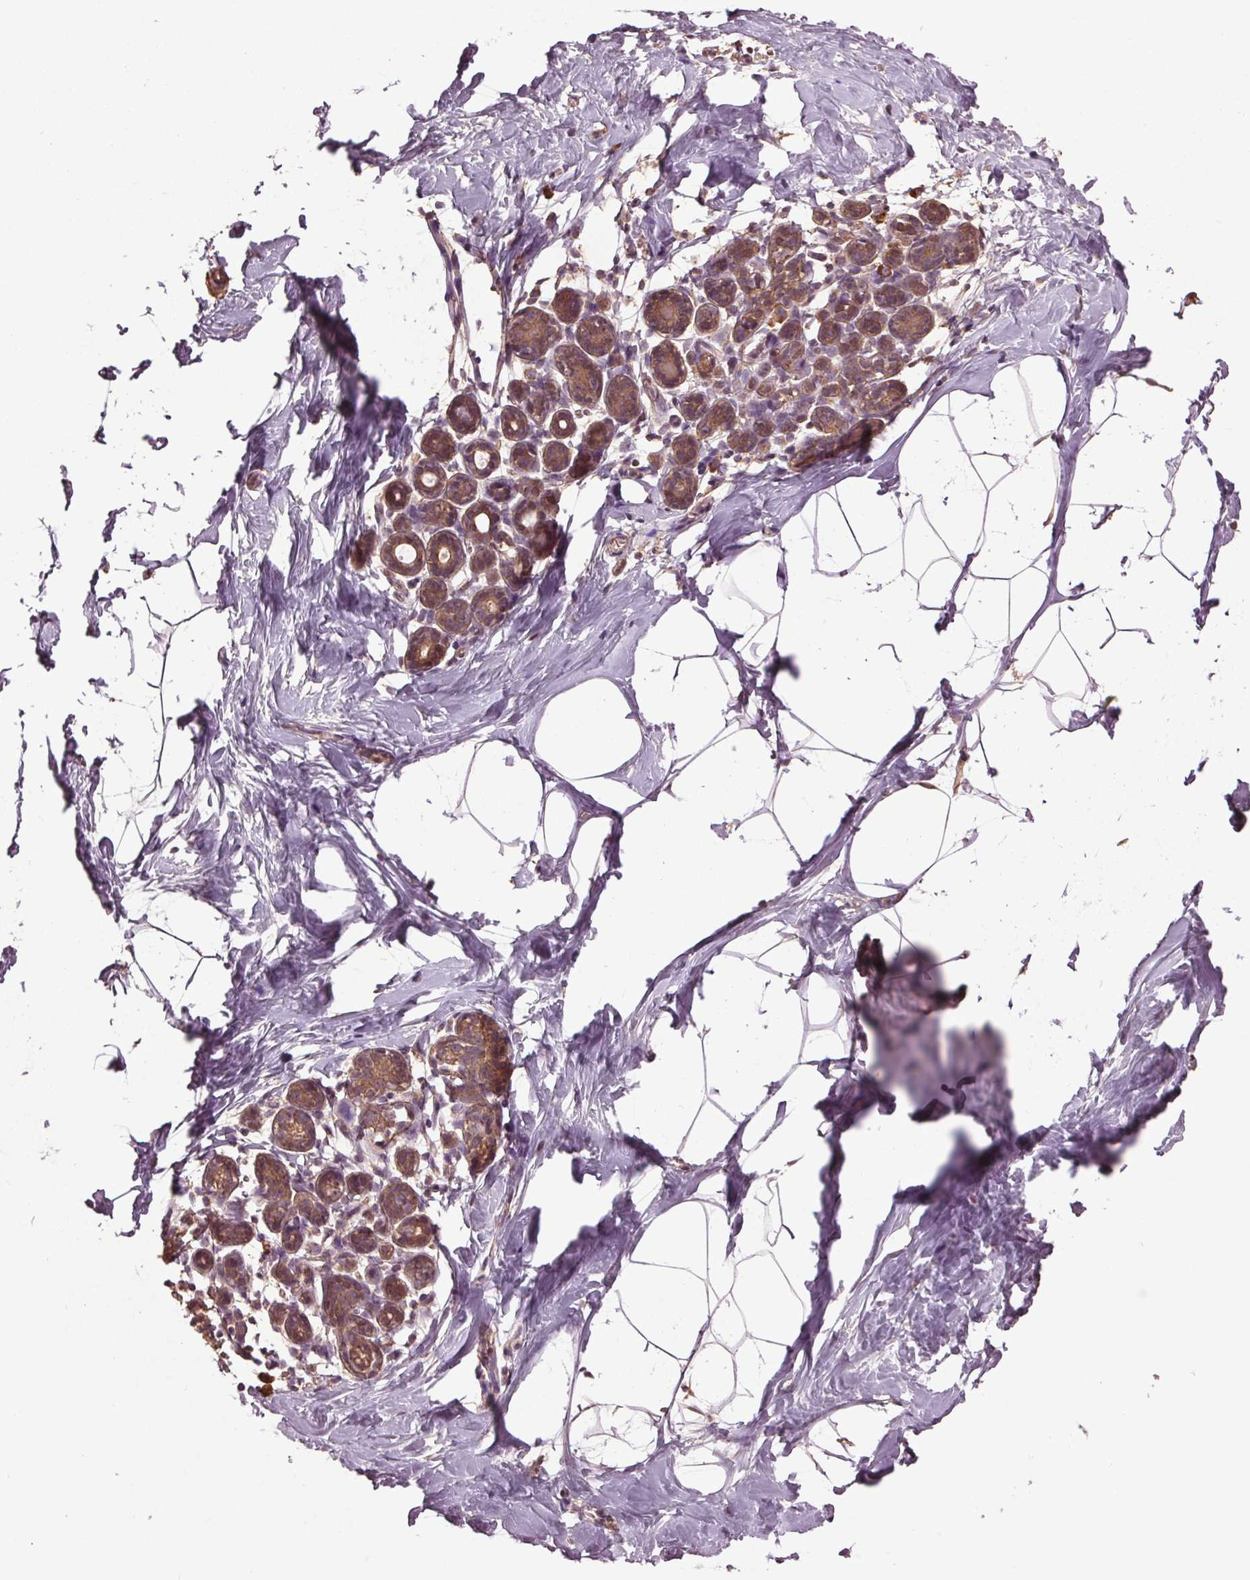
{"staining": {"intensity": "moderate", "quantity": ">75%", "location": "cytoplasmic/membranous"}, "tissue": "breast", "cell_type": "Adipocytes", "image_type": "normal", "snomed": [{"axis": "morphology", "description": "Normal tissue, NOS"}, {"axis": "topography", "description": "Breast"}], "caption": "This is a histology image of immunohistochemistry staining of unremarkable breast, which shows moderate positivity in the cytoplasmic/membranous of adipocytes.", "gene": "RNPEP", "patient": {"sex": "female", "age": 32}}